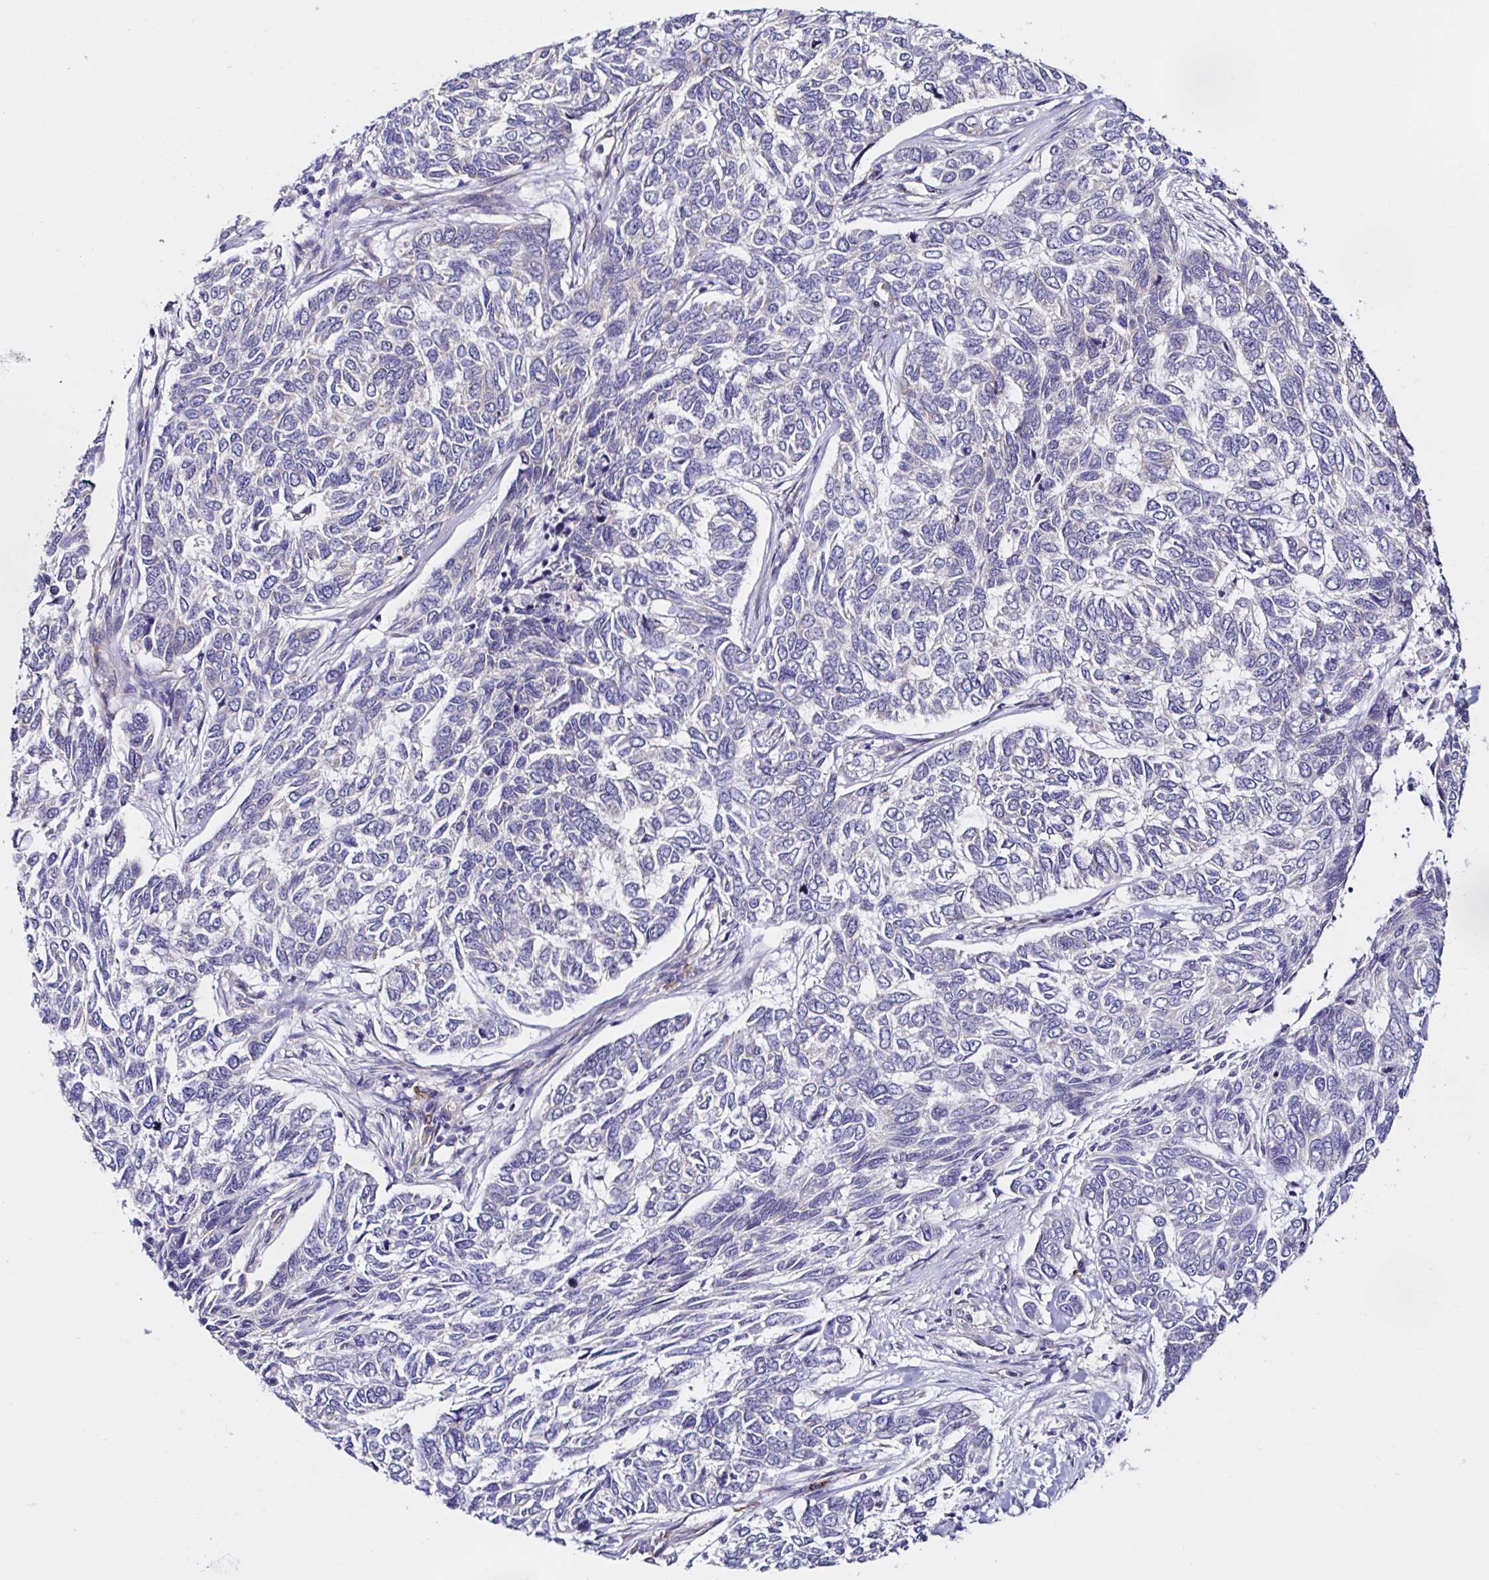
{"staining": {"intensity": "negative", "quantity": "none", "location": "none"}, "tissue": "skin cancer", "cell_type": "Tumor cells", "image_type": "cancer", "snomed": [{"axis": "morphology", "description": "Basal cell carcinoma"}, {"axis": "topography", "description": "Skin"}], "caption": "Immunohistochemistry (IHC) histopathology image of neoplastic tissue: human skin cancer (basal cell carcinoma) stained with DAB (3,3'-diaminobenzidine) reveals no significant protein staining in tumor cells.", "gene": "VSIG2", "patient": {"sex": "female", "age": 65}}